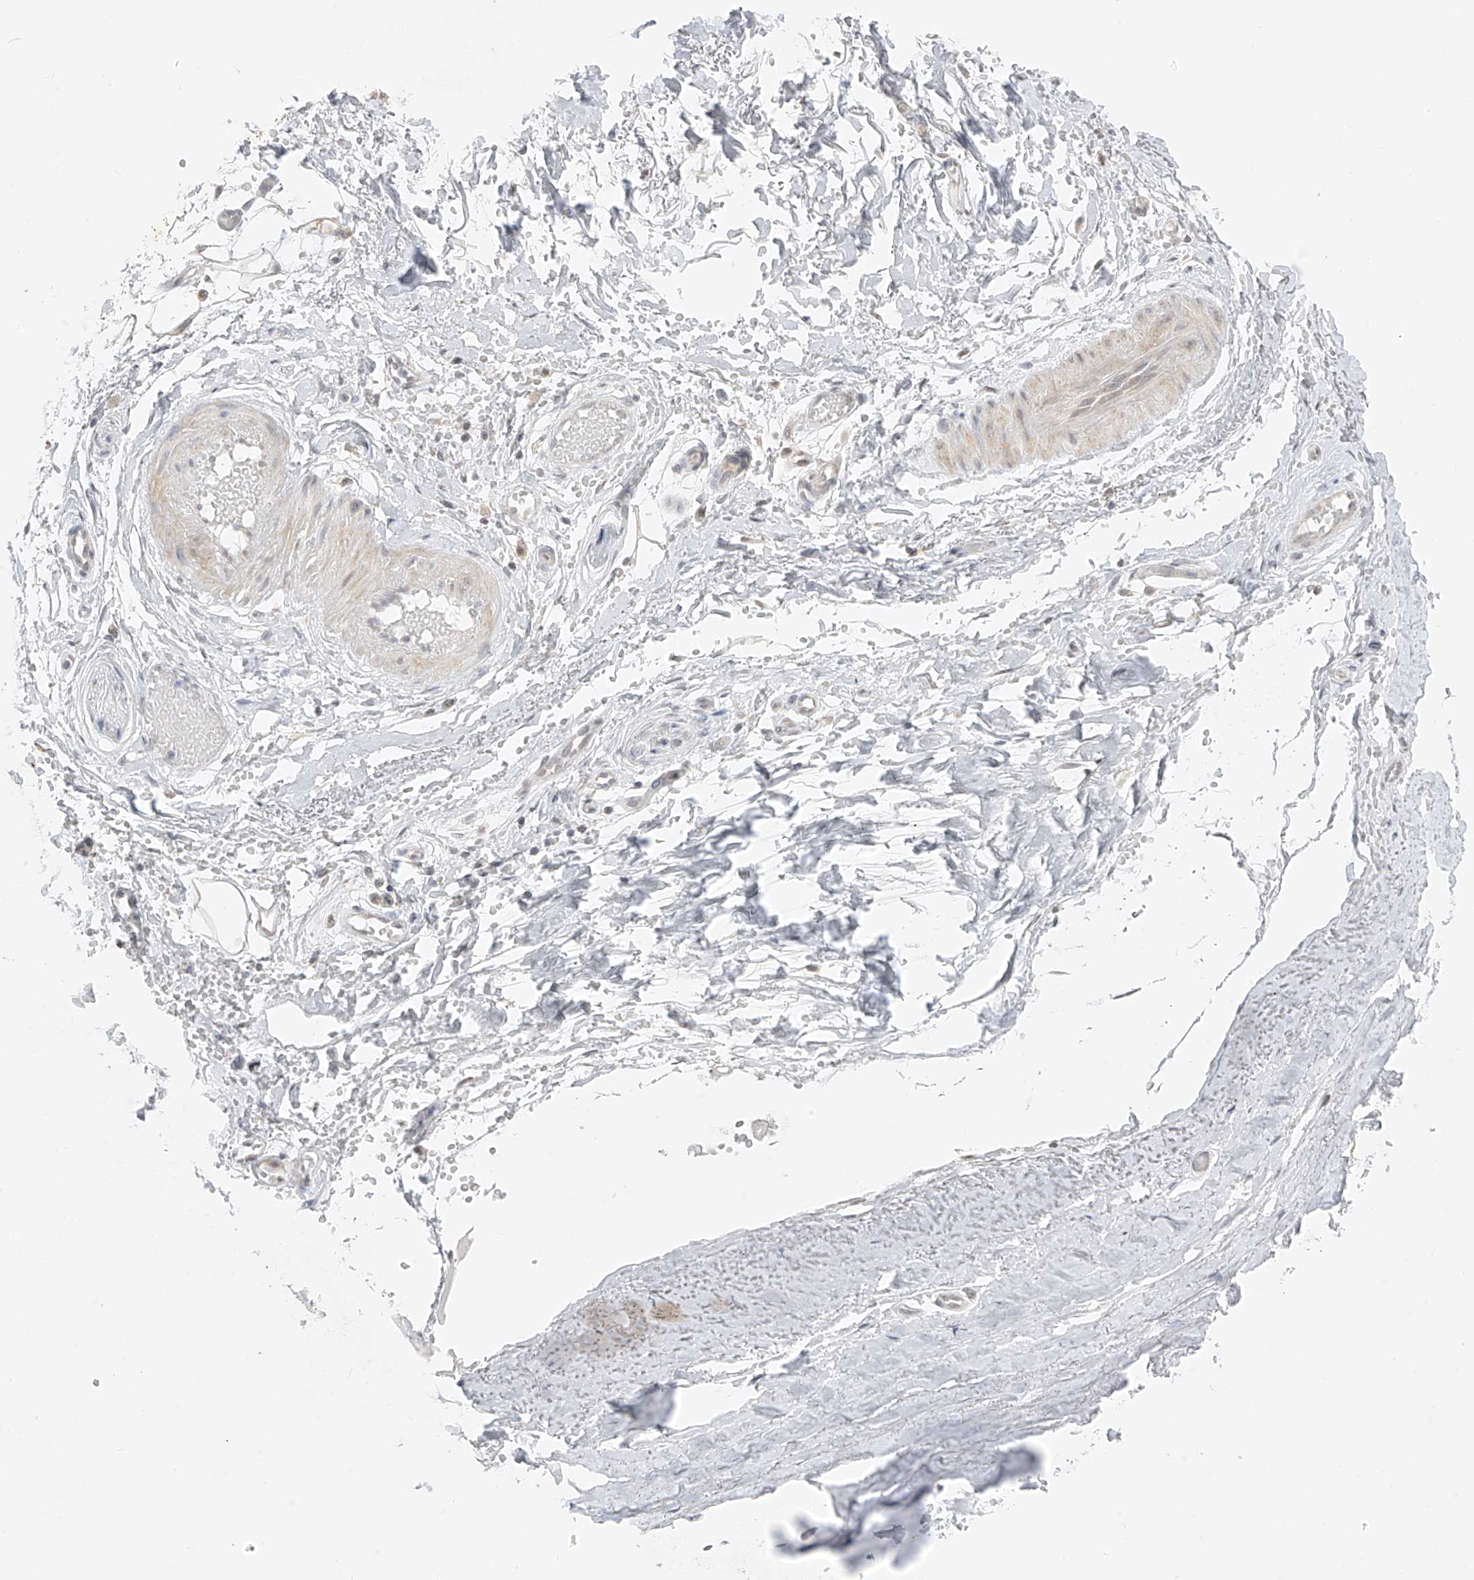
{"staining": {"intensity": "negative", "quantity": "none", "location": "none"}, "tissue": "adipose tissue", "cell_type": "Adipocytes", "image_type": "normal", "snomed": [{"axis": "morphology", "description": "Normal tissue, NOS"}, {"axis": "morphology", "description": "Basal cell carcinoma"}, {"axis": "topography", "description": "Skin"}], "caption": "This micrograph is of normal adipose tissue stained with immunohistochemistry (IHC) to label a protein in brown with the nuclei are counter-stained blue. There is no expression in adipocytes.", "gene": "DYRK1B", "patient": {"sex": "female", "age": 89}}